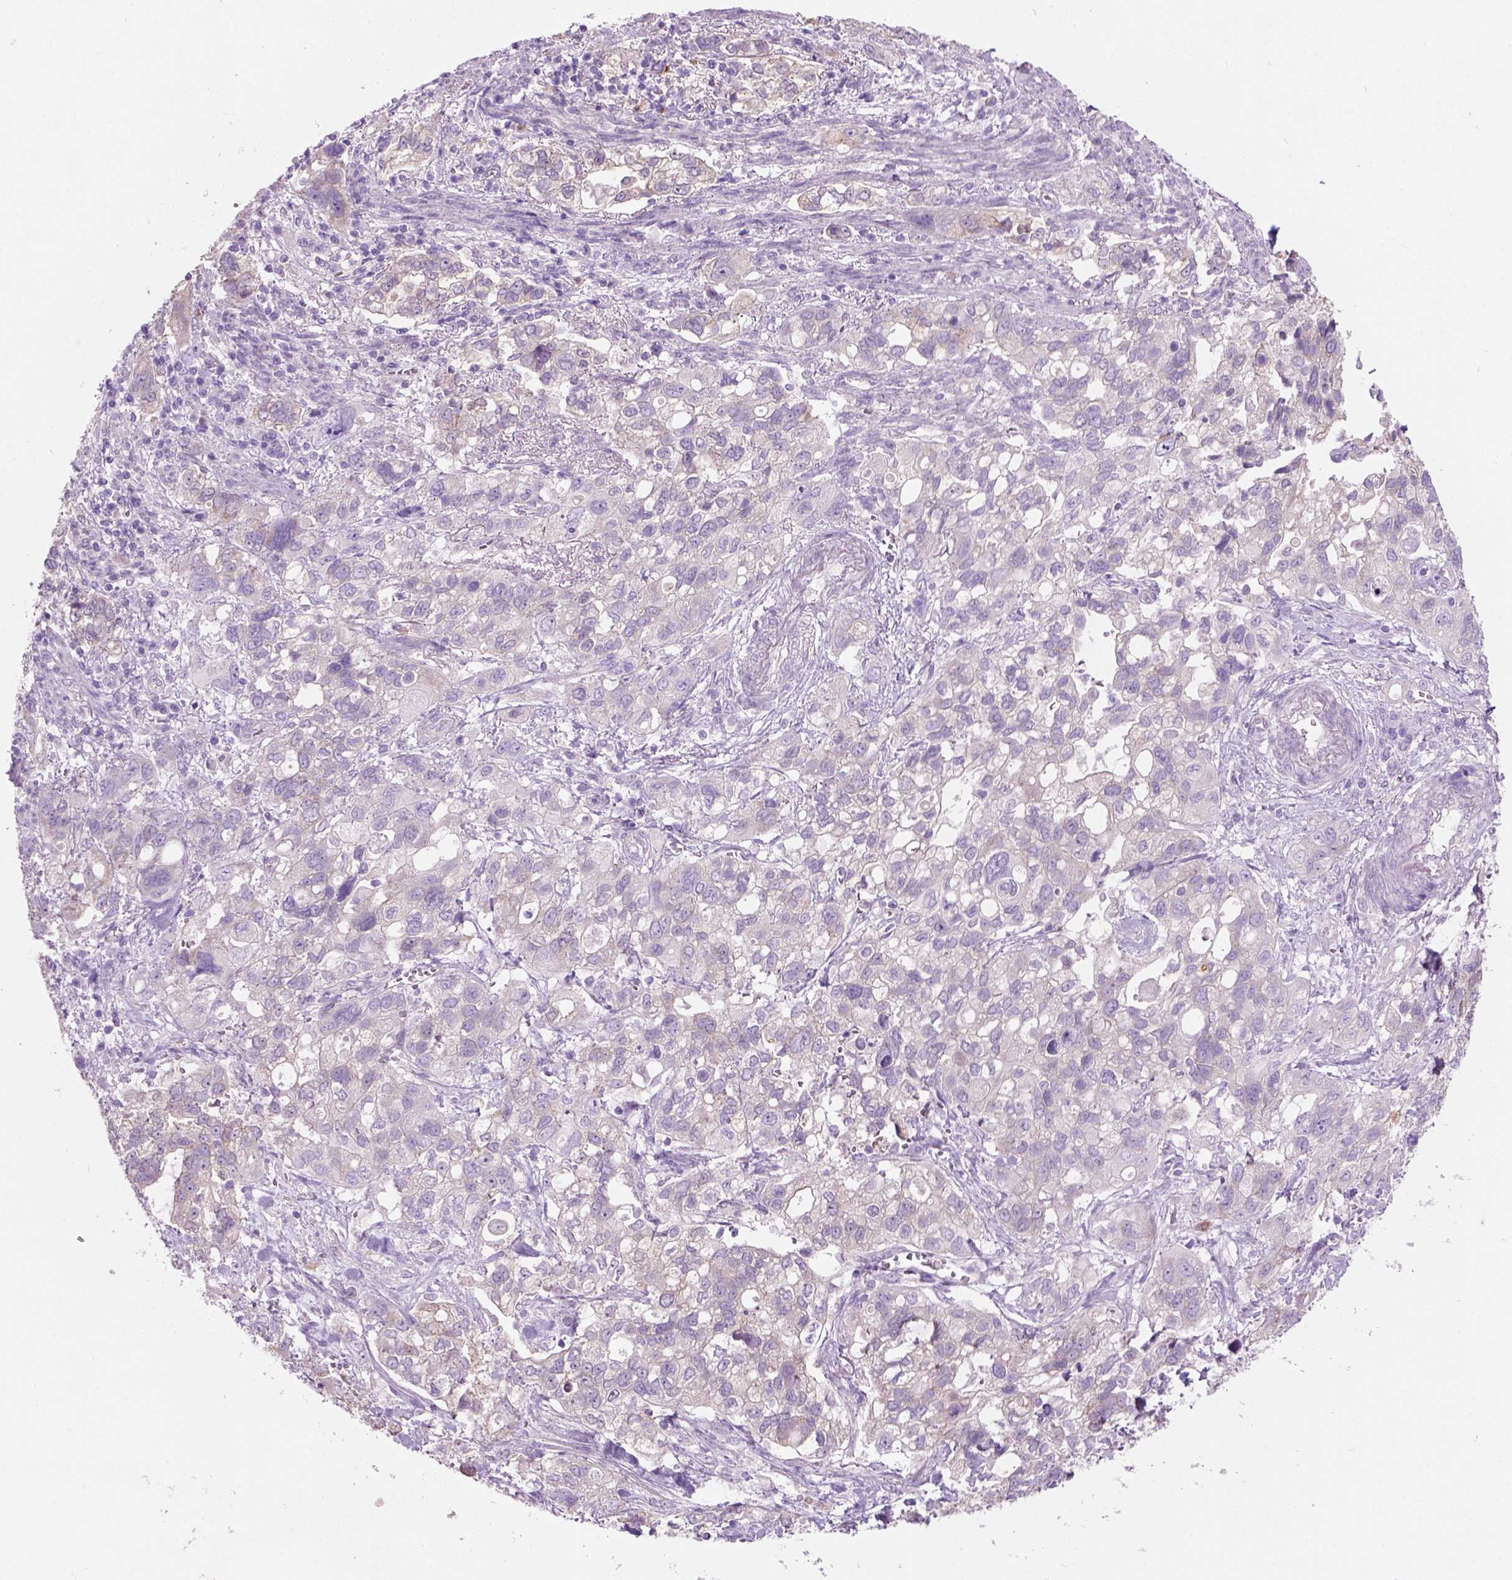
{"staining": {"intensity": "negative", "quantity": "none", "location": "none"}, "tissue": "stomach cancer", "cell_type": "Tumor cells", "image_type": "cancer", "snomed": [{"axis": "morphology", "description": "Adenocarcinoma, NOS"}, {"axis": "topography", "description": "Stomach, upper"}], "caption": "DAB (3,3'-diaminobenzidine) immunohistochemical staining of stomach cancer displays no significant positivity in tumor cells.", "gene": "CD84", "patient": {"sex": "female", "age": 81}}